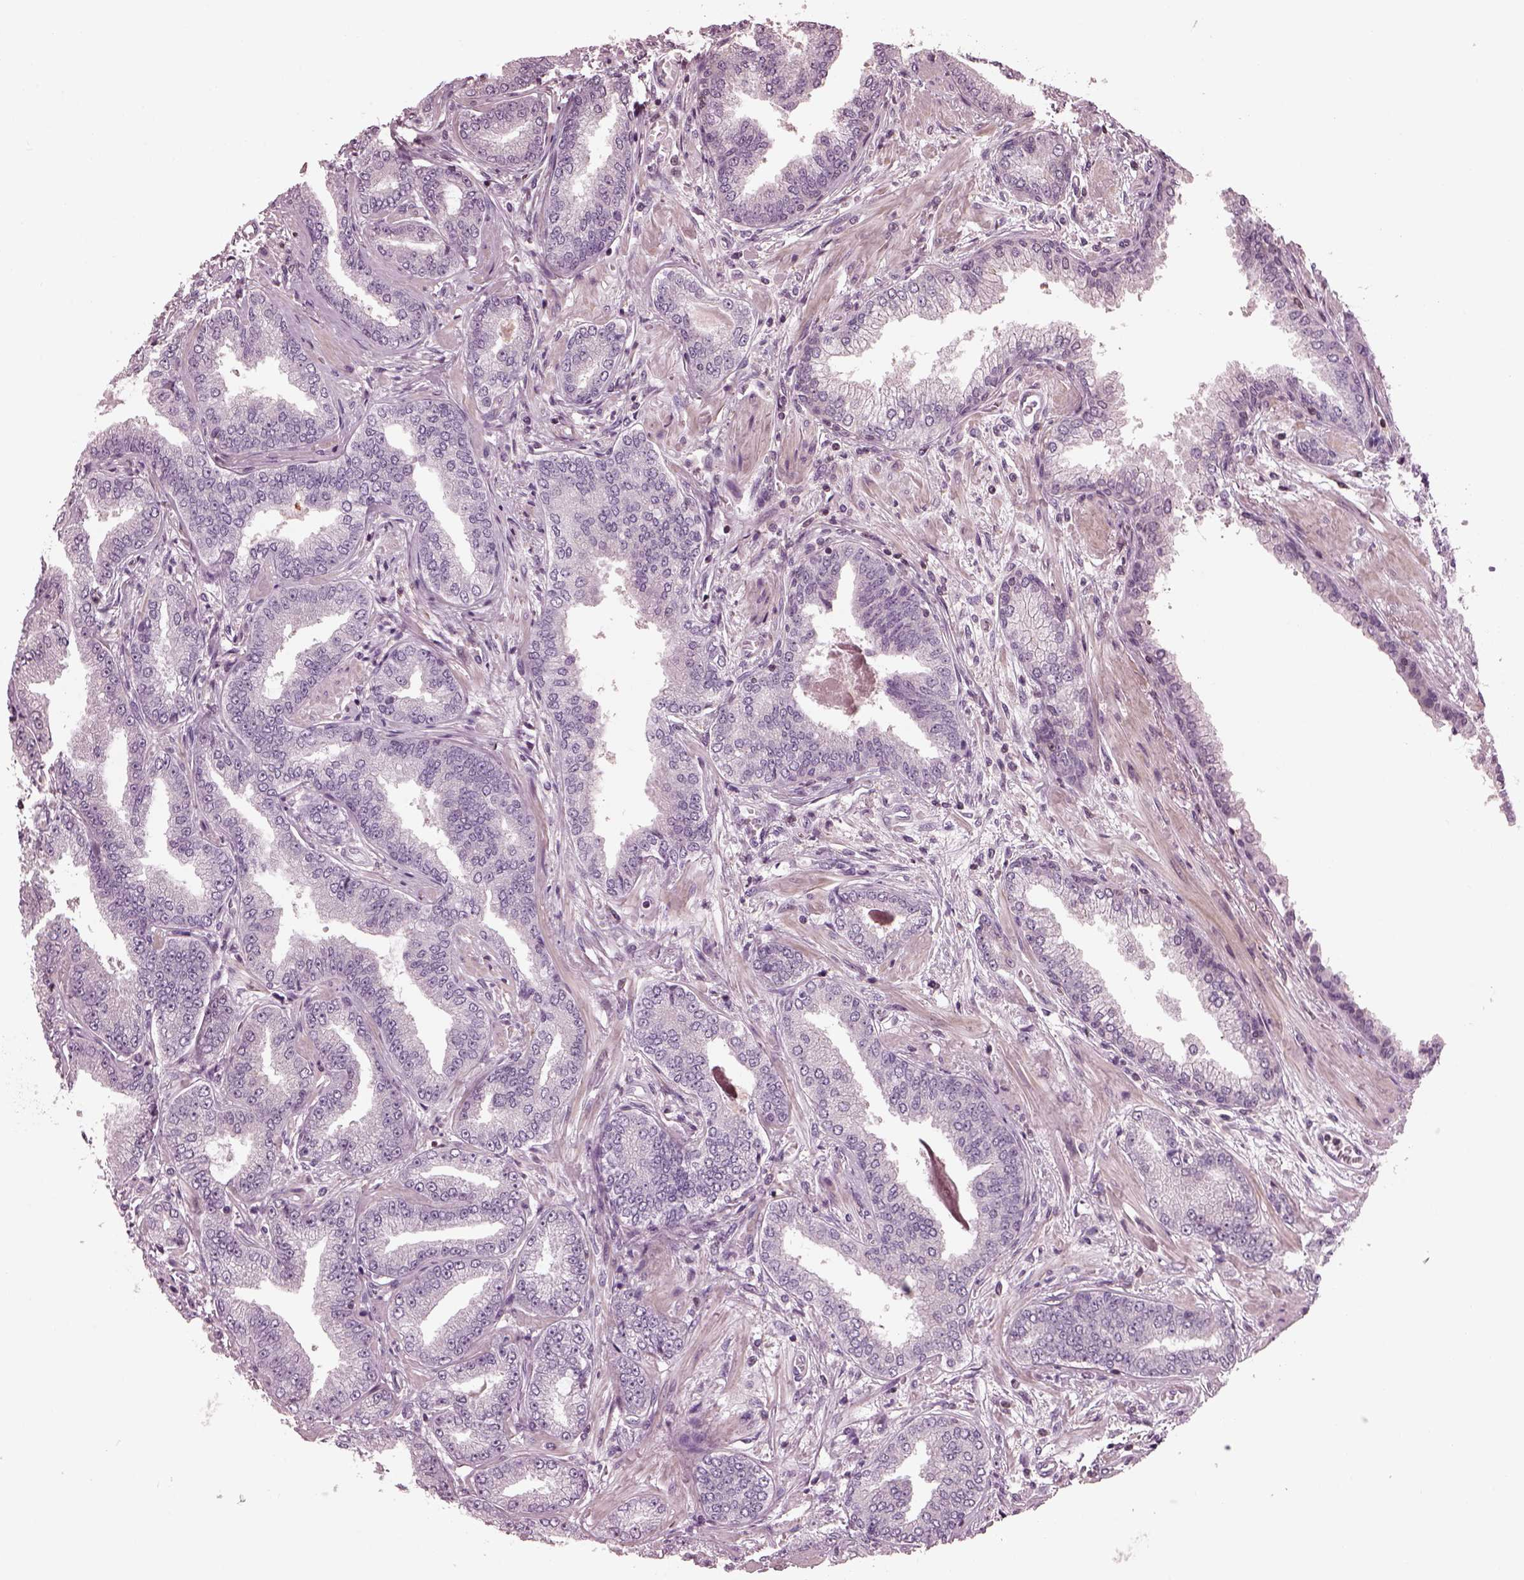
{"staining": {"intensity": "negative", "quantity": "none", "location": "none"}, "tissue": "prostate cancer", "cell_type": "Tumor cells", "image_type": "cancer", "snomed": [{"axis": "morphology", "description": "Adenocarcinoma, Low grade"}, {"axis": "topography", "description": "Prostate"}], "caption": "Prostate cancer (adenocarcinoma (low-grade)) was stained to show a protein in brown. There is no significant expression in tumor cells.", "gene": "BFSP1", "patient": {"sex": "male", "age": 55}}